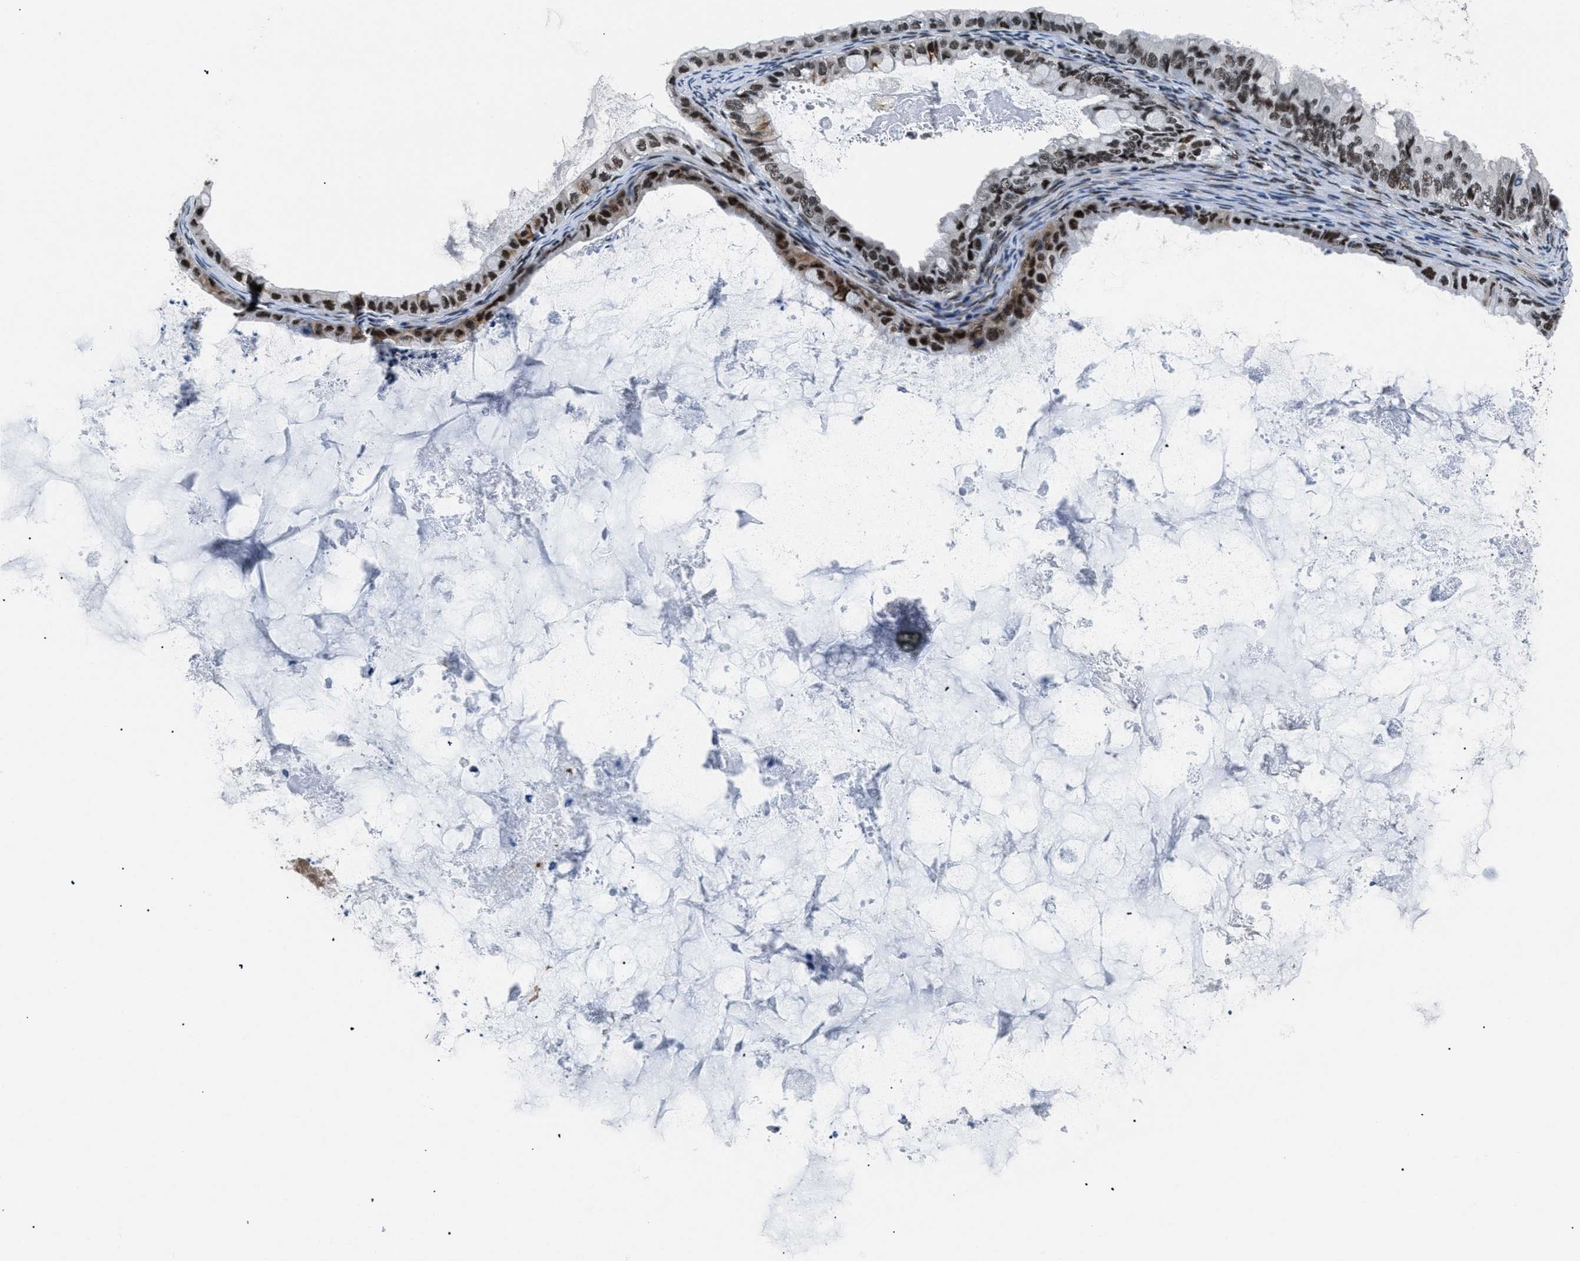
{"staining": {"intensity": "strong", "quantity": ">75%", "location": "nuclear"}, "tissue": "ovarian cancer", "cell_type": "Tumor cells", "image_type": "cancer", "snomed": [{"axis": "morphology", "description": "Cystadenocarcinoma, mucinous, NOS"}, {"axis": "topography", "description": "Ovary"}], "caption": "Strong nuclear staining is identified in about >75% of tumor cells in ovarian cancer. (brown staining indicates protein expression, while blue staining denotes nuclei).", "gene": "SMARCB1", "patient": {"sex": "female", "age": 80}}